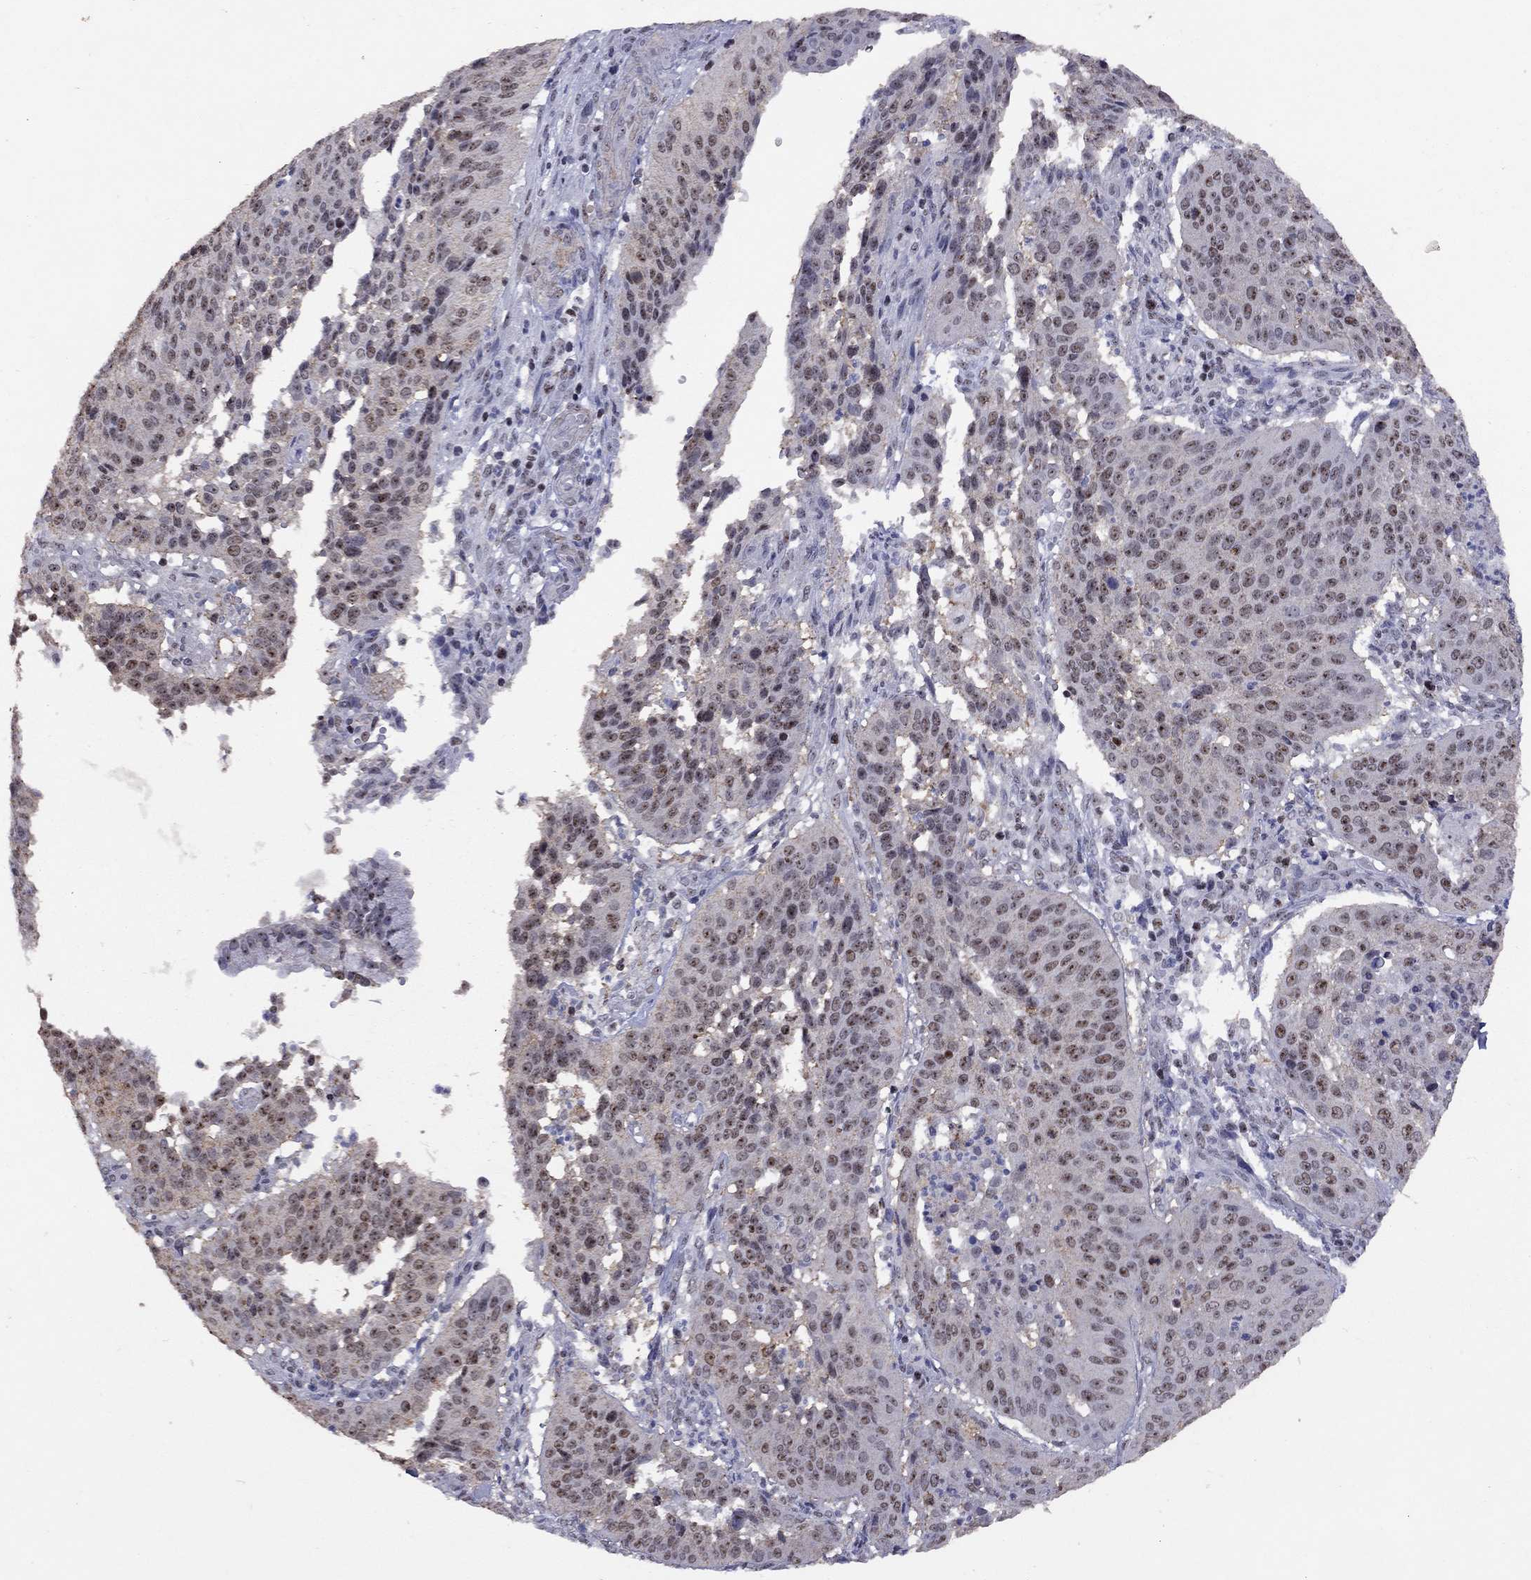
{"staining": {"intensity": "moderate", "quantity": "<25%", "location": "nuclear"}, "tissue": "cervical cancer", "cell_type": "Tumor cells", "image_type": "cancer", "snomed": [{"axis": "morphology", "description": "Normal tissue, NOS"}, {"axis": "morphology", "description": "Squamous cell carcinoma, NOS"}, {"axis": "topography", "description": "Cervix"}], "caption": "A histopathology image of human cervical squamous cell carcinoma stained for a protein shows moderate nuclear brown staining in tumor cells.", "gene": "SPOUT1", "patient": {"sex": "female", "age": 39}}